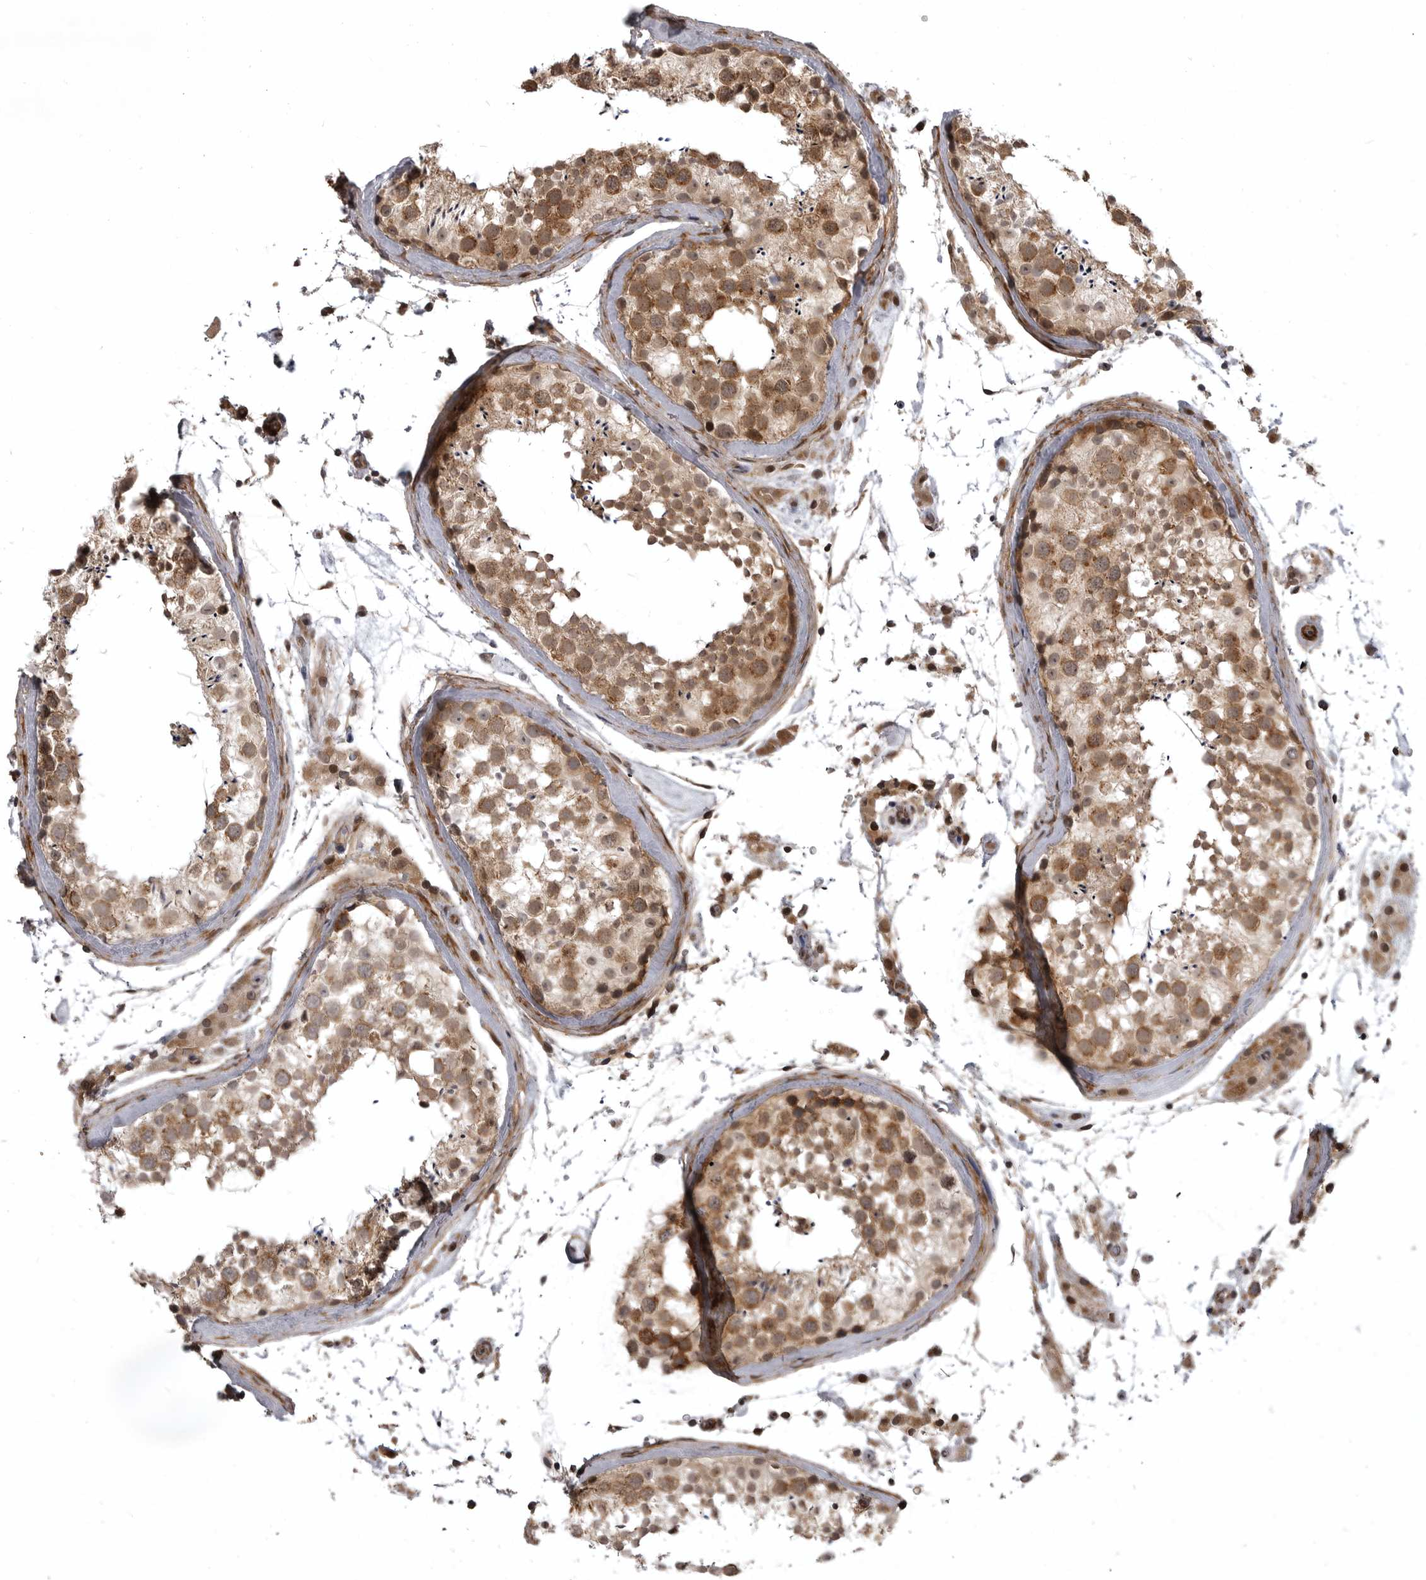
{"staining": {"intensity": "moderate", "quantity": ">75%", "location": "cytoplasmic/membranous,nuclear"}, "tissue": "testis", "cell_type": "Cells in seminiferous ducts", "image_type": "normal", "snomed": [{"axis": "morphology", "description": "Normal tissue, NOS"}, {"axis": "topography", "description": "Testis"}], "caption": "This photomicrograph shows immunohistochemistry (IHC) staining of normal human testis, with medium moderate cytoplasmic/membranous,nuclear expression in about >75% of cells in seminiferous ducts.", "gene": "SNX16", "patient": {"sex": "male", "age": 46}}